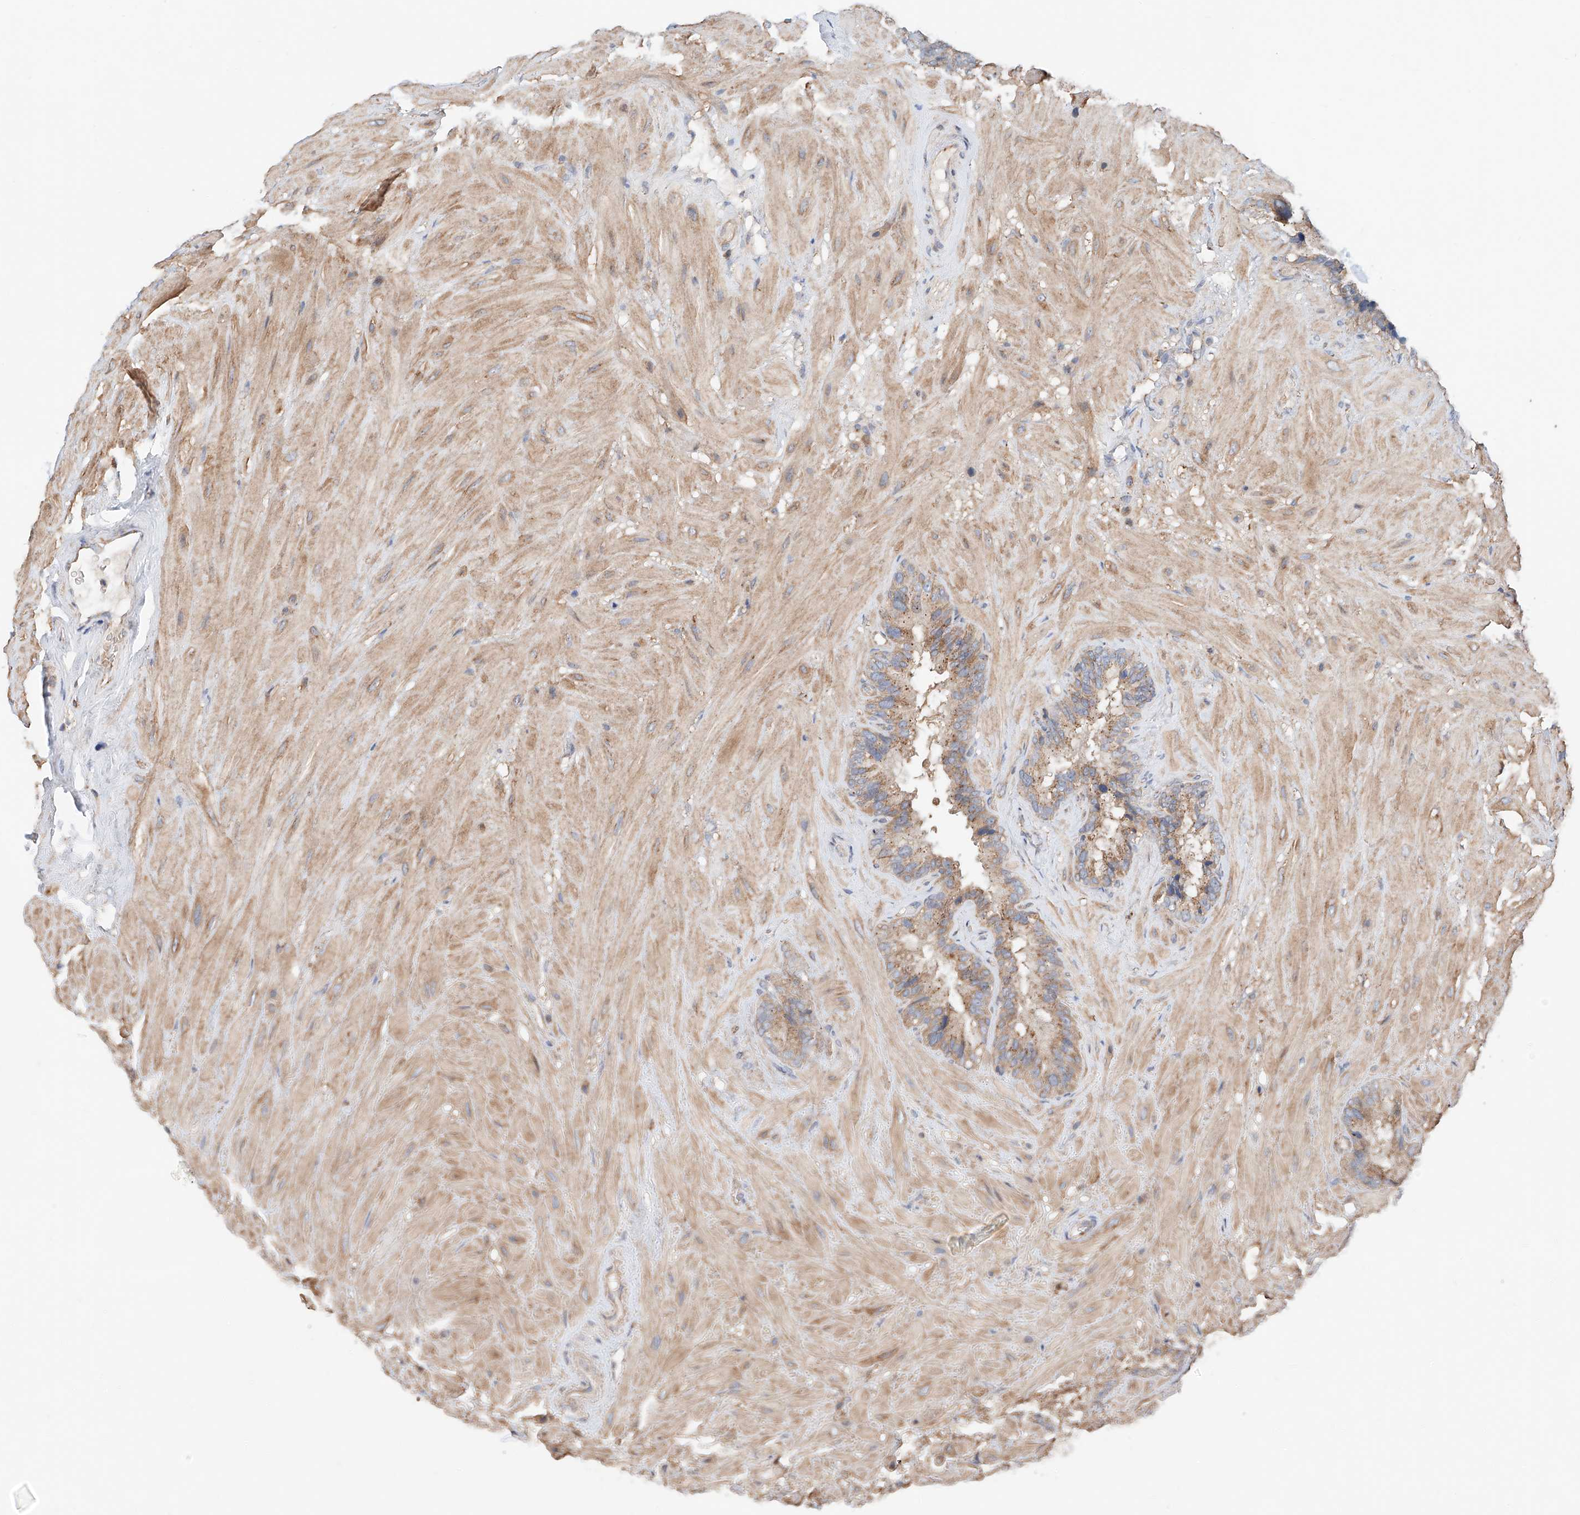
{"staining": {"intensity": "moderate", "quantity": ">75%", "location": "cytoplasmic/membranous"}, "tissue": "seminal vesicle", "cell_type": "Glandular cells", "image_type": "normal", "snomed": [{"axis": "morphology", "description": "Normal tissue, NOS"}, {"axis": "topography", "description": "Prostate"}, {"axis": "topography", "description": "Seminal veicle"}], "caption": "Unremarkable seminal vesicle demonstrates moderate cytoplasmic/membranous expression in approximately >75% of glandular cells, visualized by immunohistochemistry.", "gene": "MOSPD1", "patient": {"sex": "male", "age": 68}}